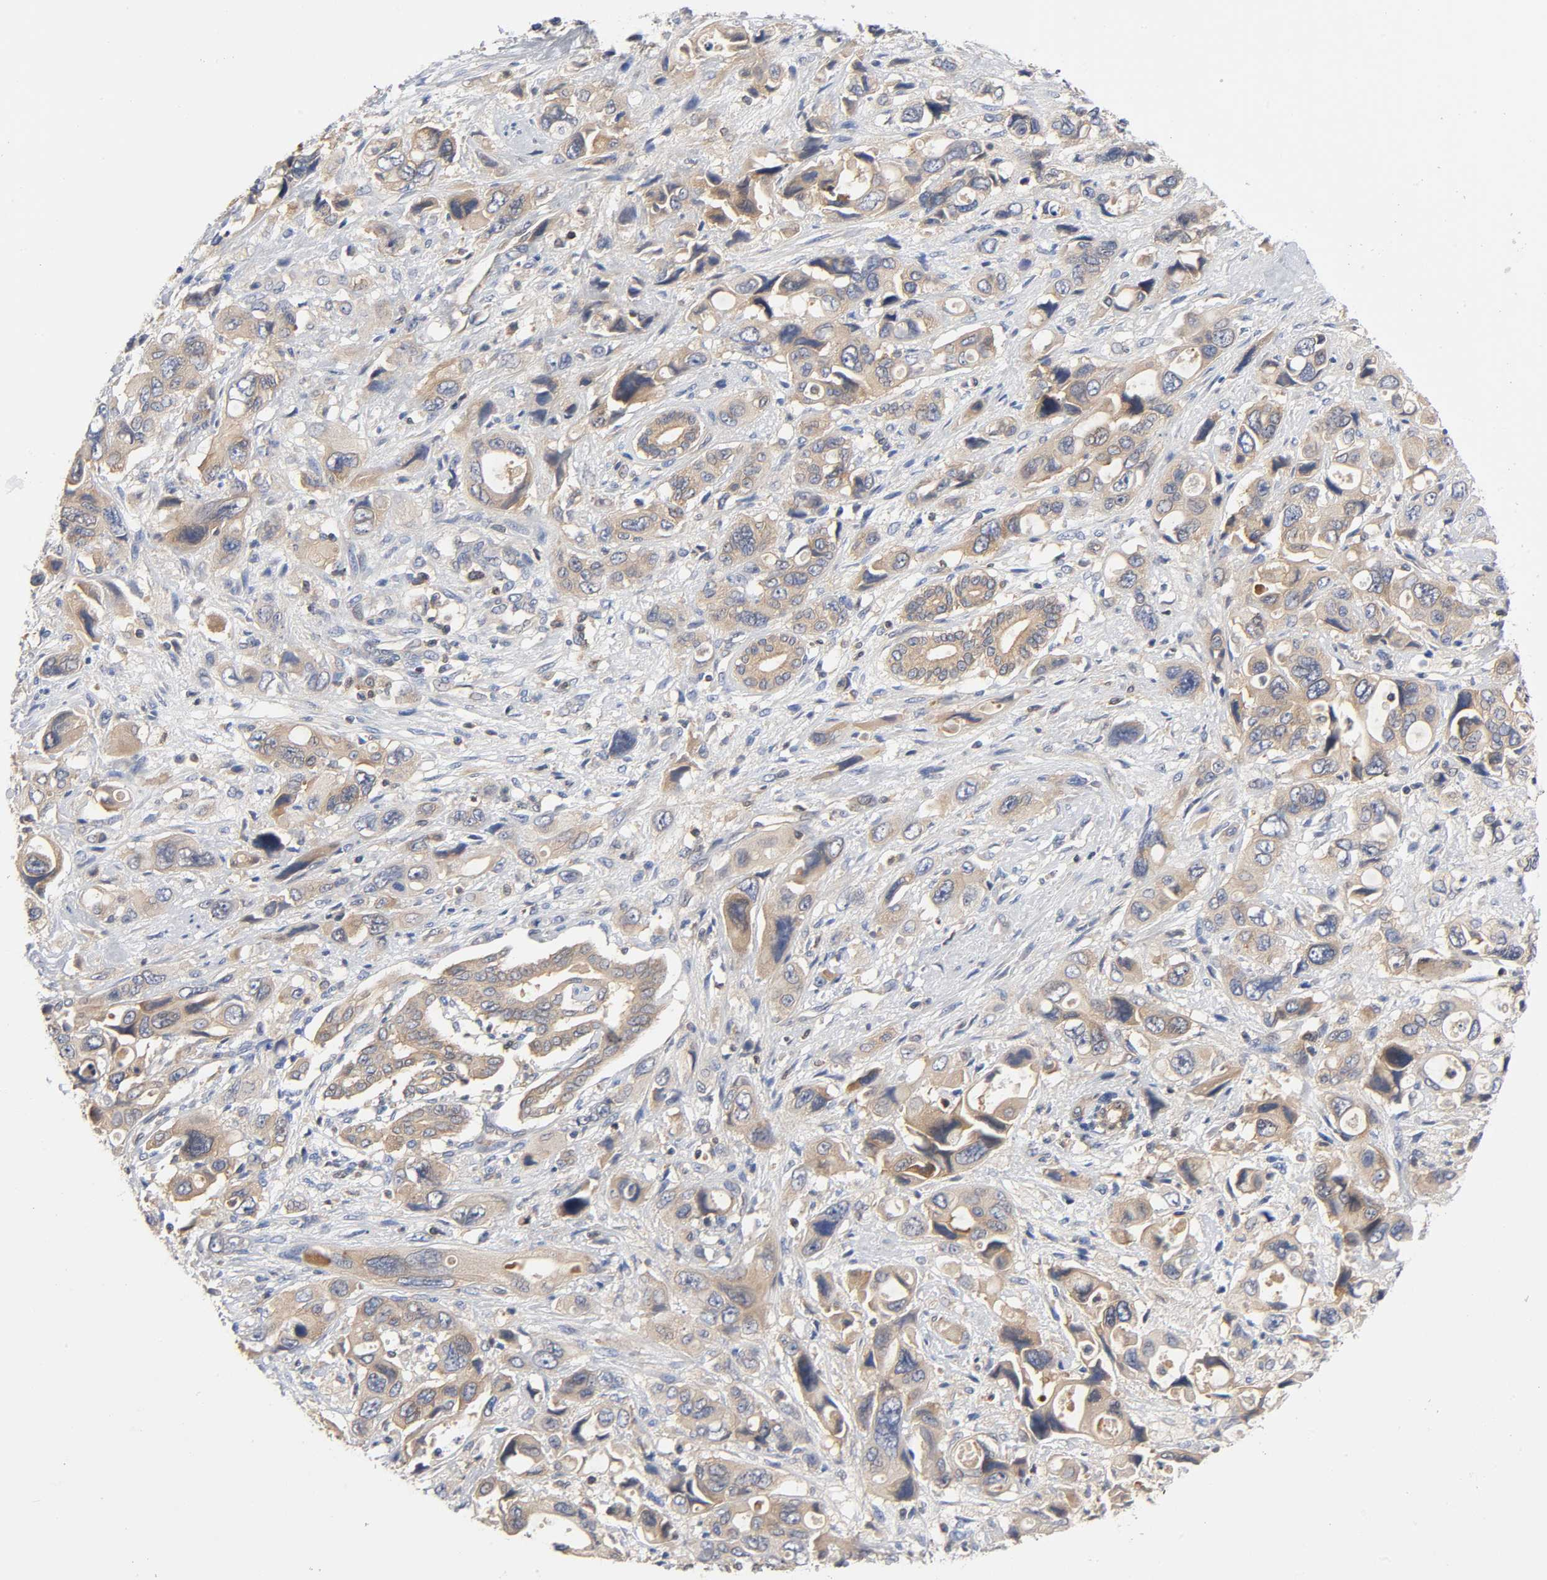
{"staining": {"intensity": "moderate", "quantity": ">75%", "location": "cytoplasmic/membranous"}, "tissue": "pancreatic cancer", "cell_type": "Tumor cells", "image_type": "cancer", "snomed": [{"axis": "morphology", "description": "Adenocarcinoma, NOS"}, {"axis": "topography", "description": "Pancreas"}], "caption": "A high-resolution histopathology image shows IHC staining of pancreatic adenocarcinoma, which displays moderate cytoplasmic/membranous expression in about >75% of tumor cells.", "gene": "PRKAB1", "patient": {"sex": "male", "age": 46}}